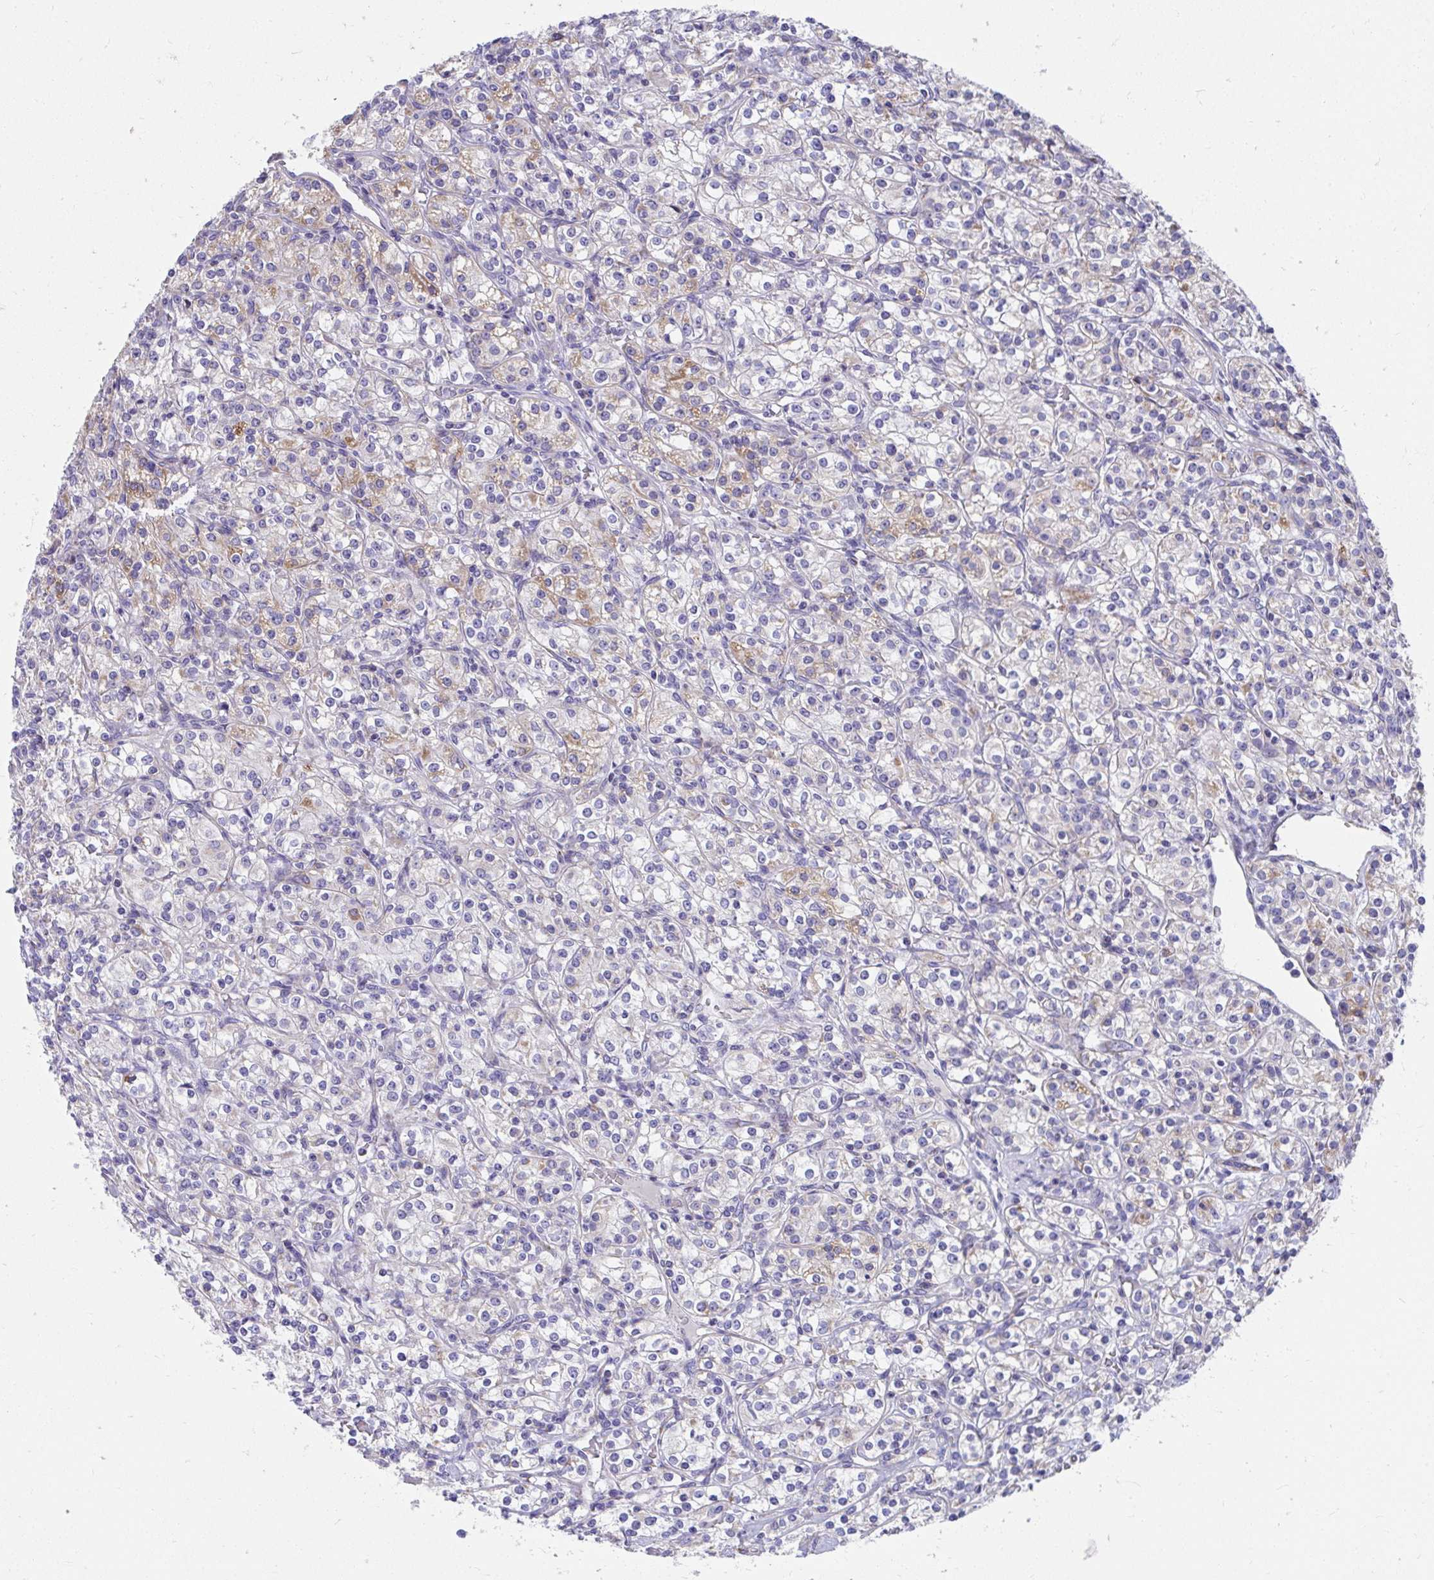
{"staining": {"intensity": "moderate", "quantity": "<25%", "location": "cytoplasmic/membranous"}, "tissue": "renal cancer", "cell_type": "Tumor cells", "image_type": "cancer", "snomed": [{"axis": "morphology", "description": "Adenocarcinoma, NOS"}, {"axis": "topography", "description": "Kidney"}], "caption": "There is low levels of moderate cytoplasmic/membranous staining in tumor cells of renal cancer (adenocarcinoma), as demonstrated by immunohistochemical staining (brown color).", "gene": "IL37", "patient": {"sex": "male", "age": 77}}